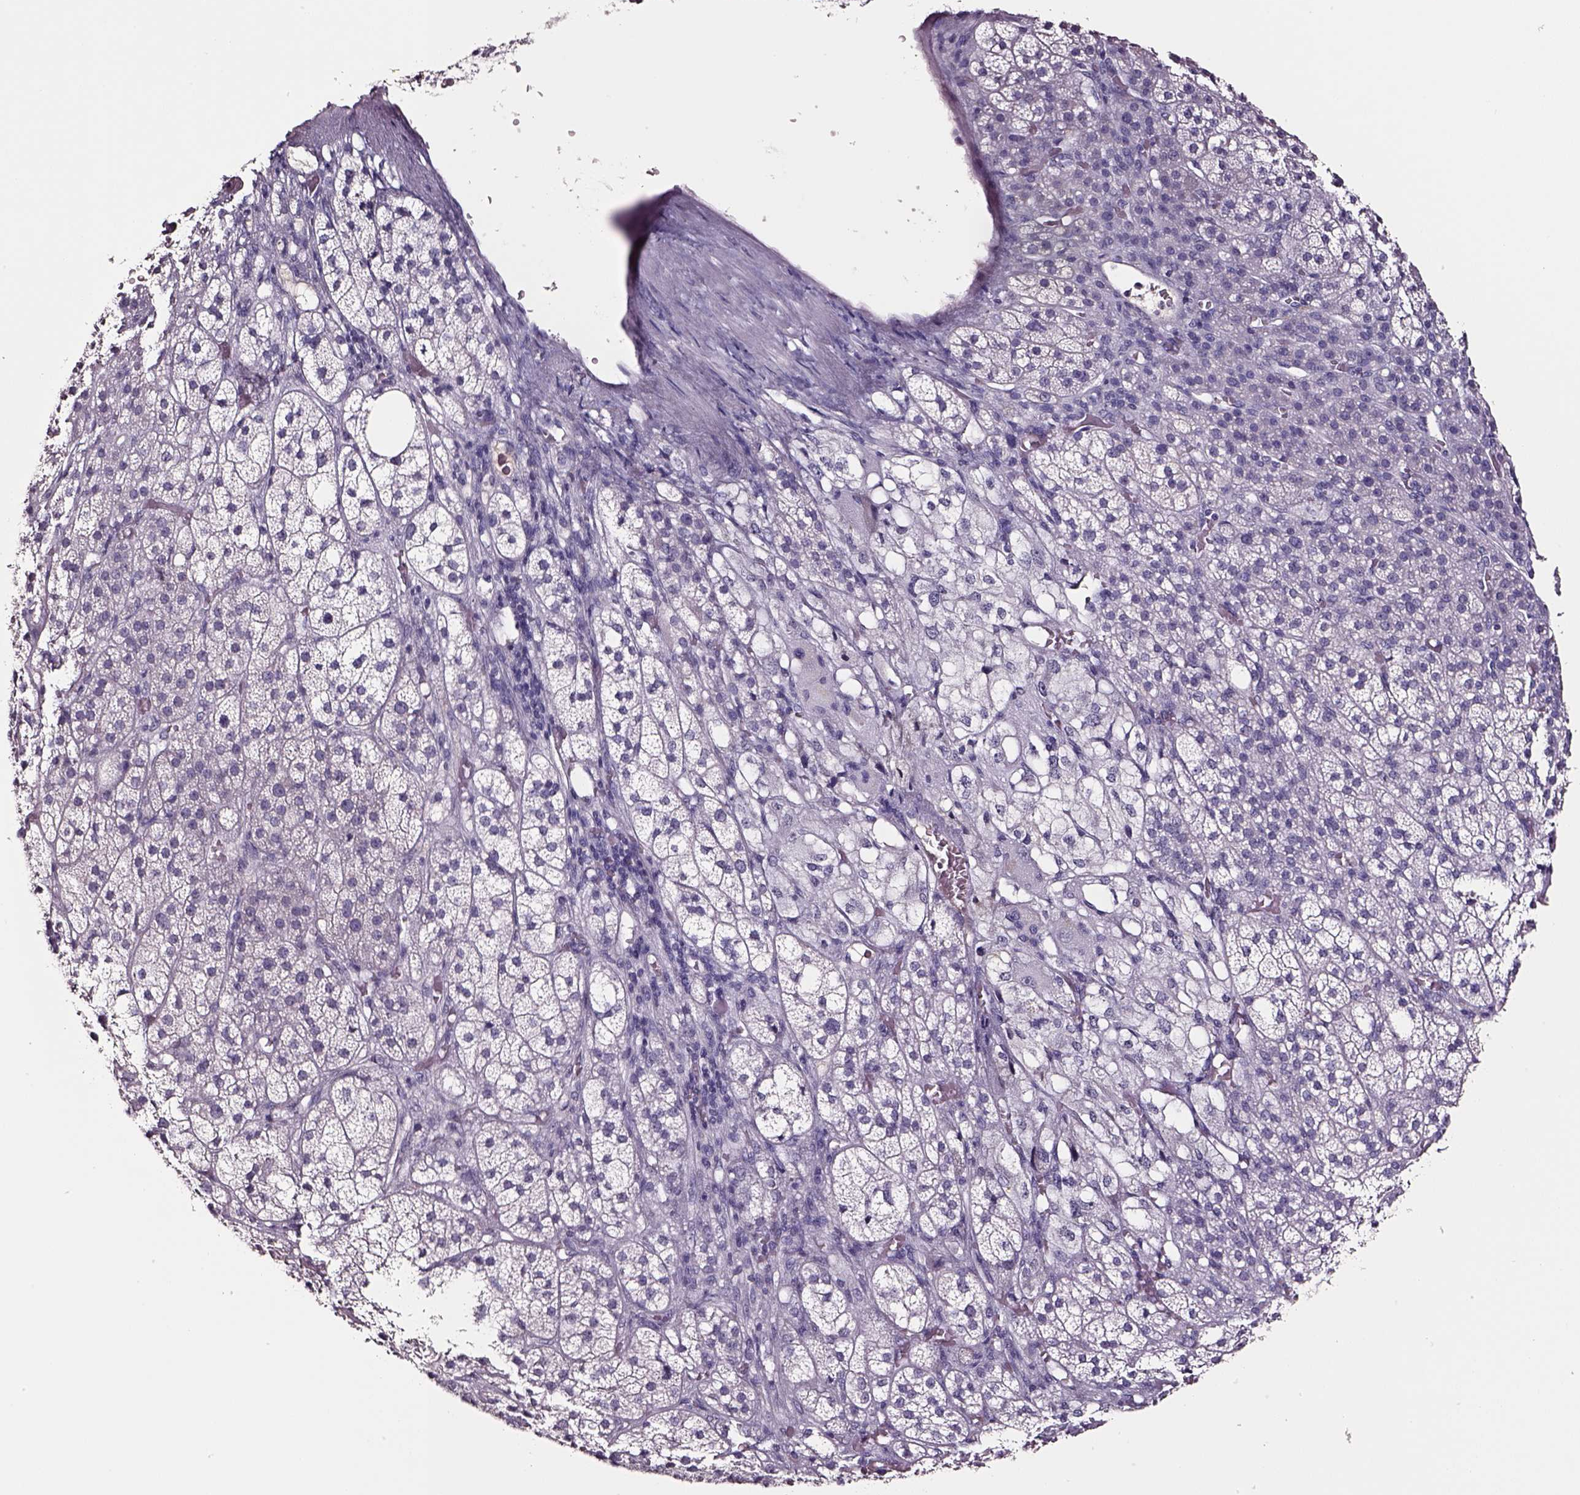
{"staining": {"intensity": "negative", "quantity": "none", "location": "none"}, "tissue": "adrenal gland", "cell_type": "Glandular cells", "image_type": "normal", "snomed": [{"axis": "morphology", "description": "Normal tissue, NOS"}, {"axis": "topography", "description": "Adrenal gland"}], "caption": "Immunohistochemistry of normal adrenal gland exhibits no staining in glandular cells. (DAB immunohistochemistry (IHC) visualized using brightfield microscopy, high magnification).", "gene": "SMIM17", "patient": {"sex": "female", "age": 60}}